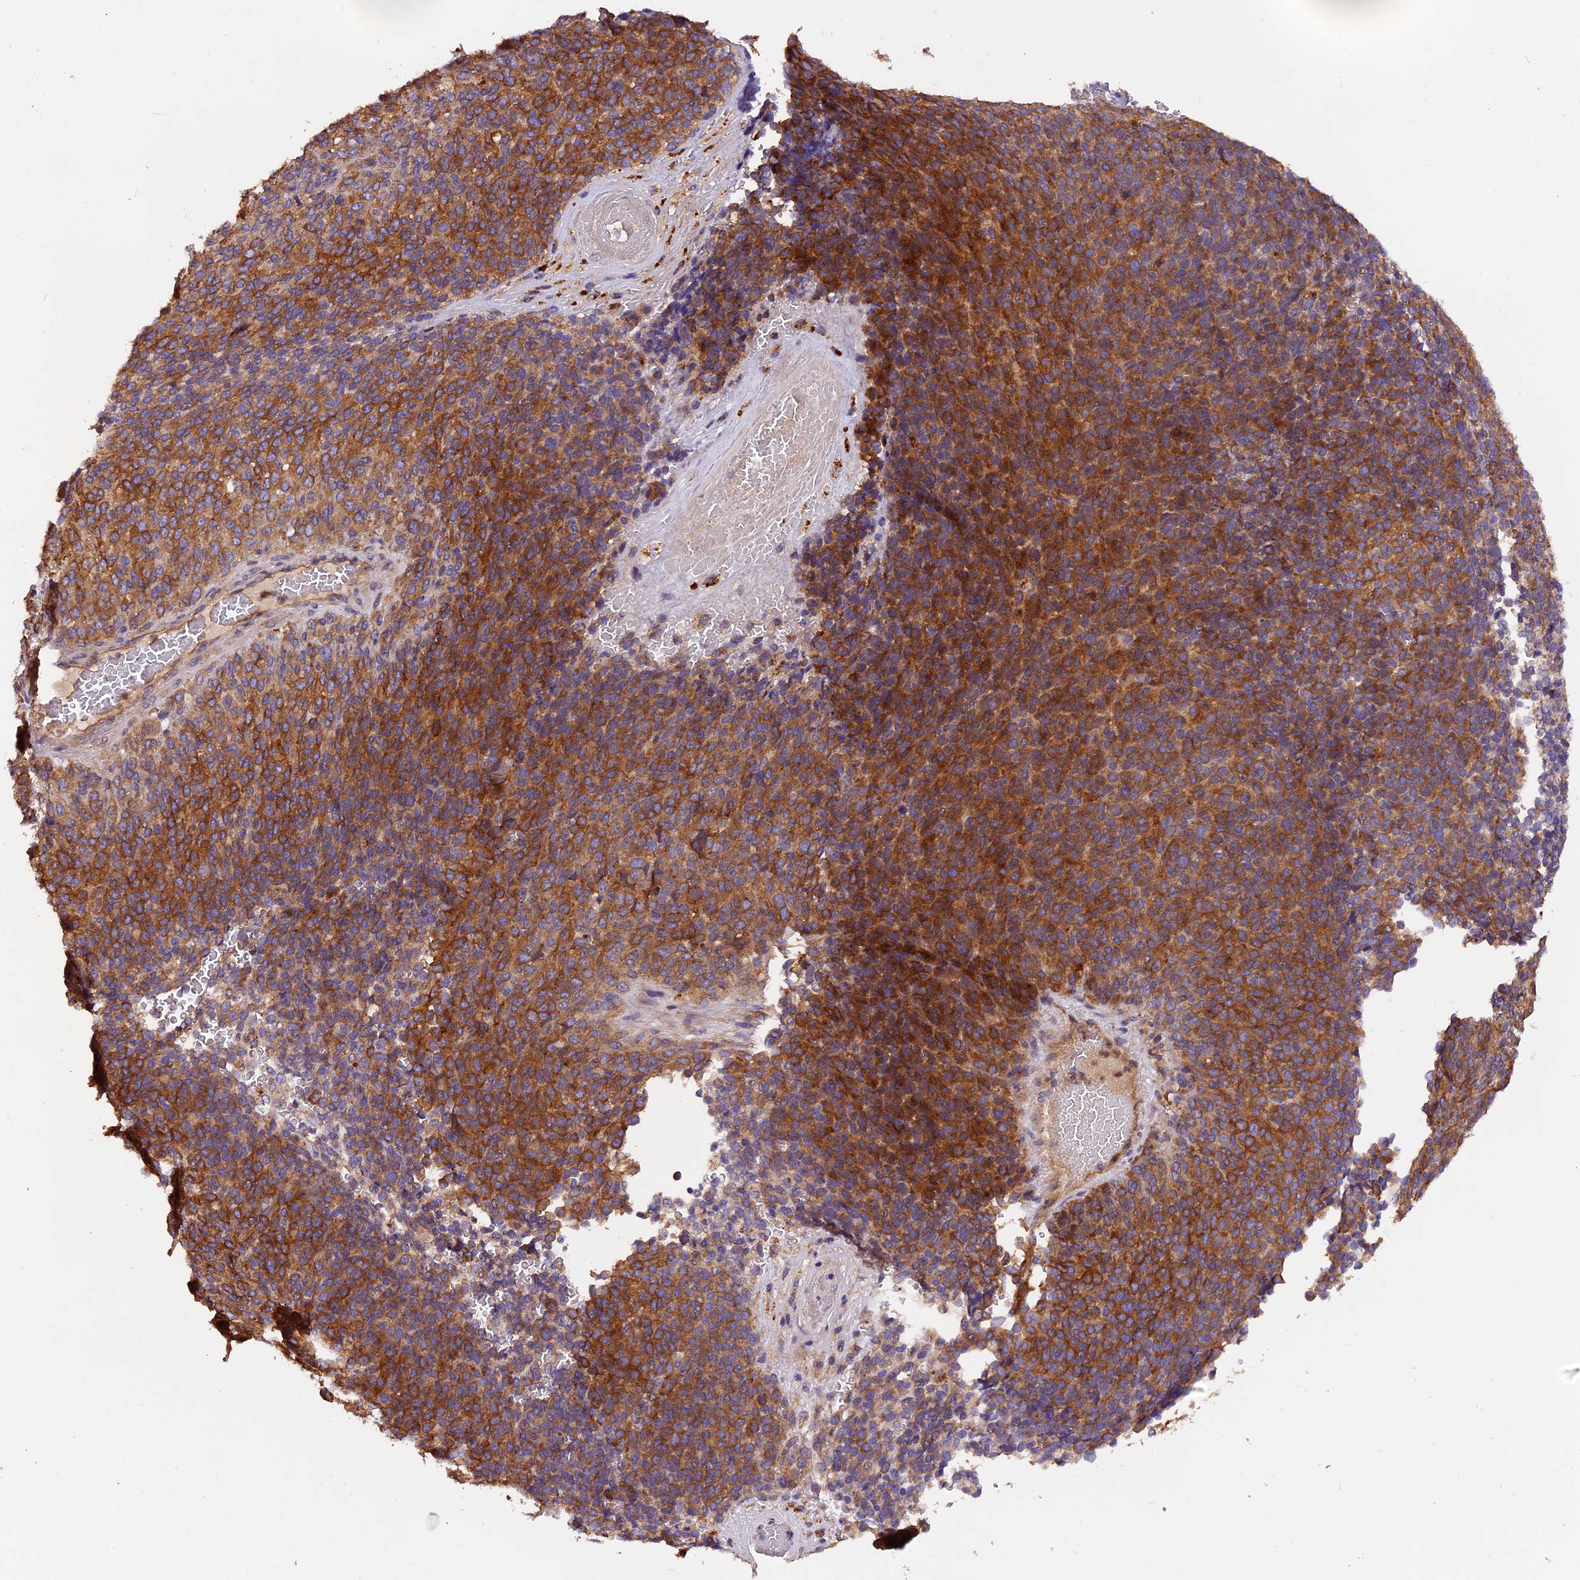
{"staining": {"intensity": "moderate", "quantity": ">75%", "location": "cytoplasmic/membranous"}, "tissue": "melanoma", "cell_type": "Tumor cells", "image_type": "cancer", "snomed": [{"axis": "morphology", "description": "Malignant melanoma, Metastatic site"}, {"axis": "topography", "description": "Brain"}], "caption": "A brown stain labels moderate cytoplasmic/membranous staining of a protein in human malignant melanoma (metastatic site) tumor cells. Using DAB (3,3'-diaminobenzidine) (brown) and hematoxylin (blue) stains, captured at high magnification using brightfield microscopy.", "gene": "ERMARD", "patient": {"sex": "female", "age": 56}}